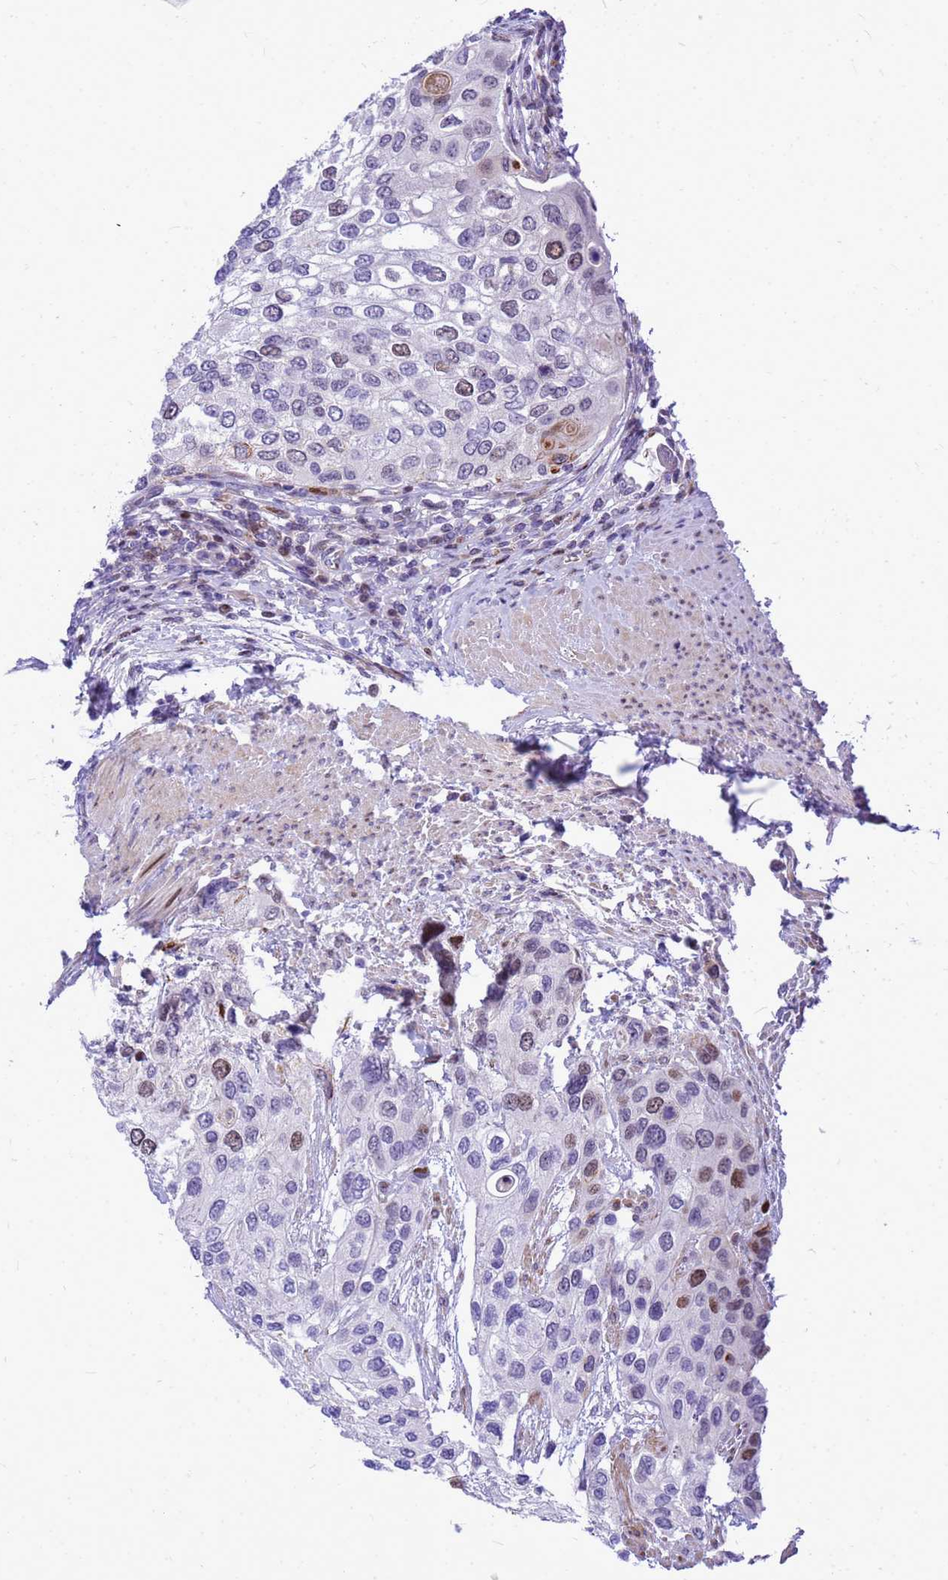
{"staining": {"intensity": "strong", "quantity": "<25%", "location": "cytoplasmic/membranous,nuclear"}, "tissue": "urothelial cancer", "cell_type": "Tumor cells", "image_type": "cancer", "snomed": [{"axis": "morphology", "description": "Normal tissue, NOS"}, {"axis": "morphology", "description": "Urothelial carcinoma, High grade"}, {"axis": "topography", "description": "Vascular tissue"}, {"axis": "topography", "description": "Urinary bladder"}], "caption": "Immunohistochemical staining of high-grade urothelial carcinoma demonstrates medium levels of strong cytoplasmic/membranous and nuclear protein staining in about <25% of tumor cells. (DAB (3,3'-diaminobenzidine) IHC, brown staining for protein, blue staining for nuclei).", "gene": "ADAMTS7", "patient": {"sex": "female", "age": 56}}